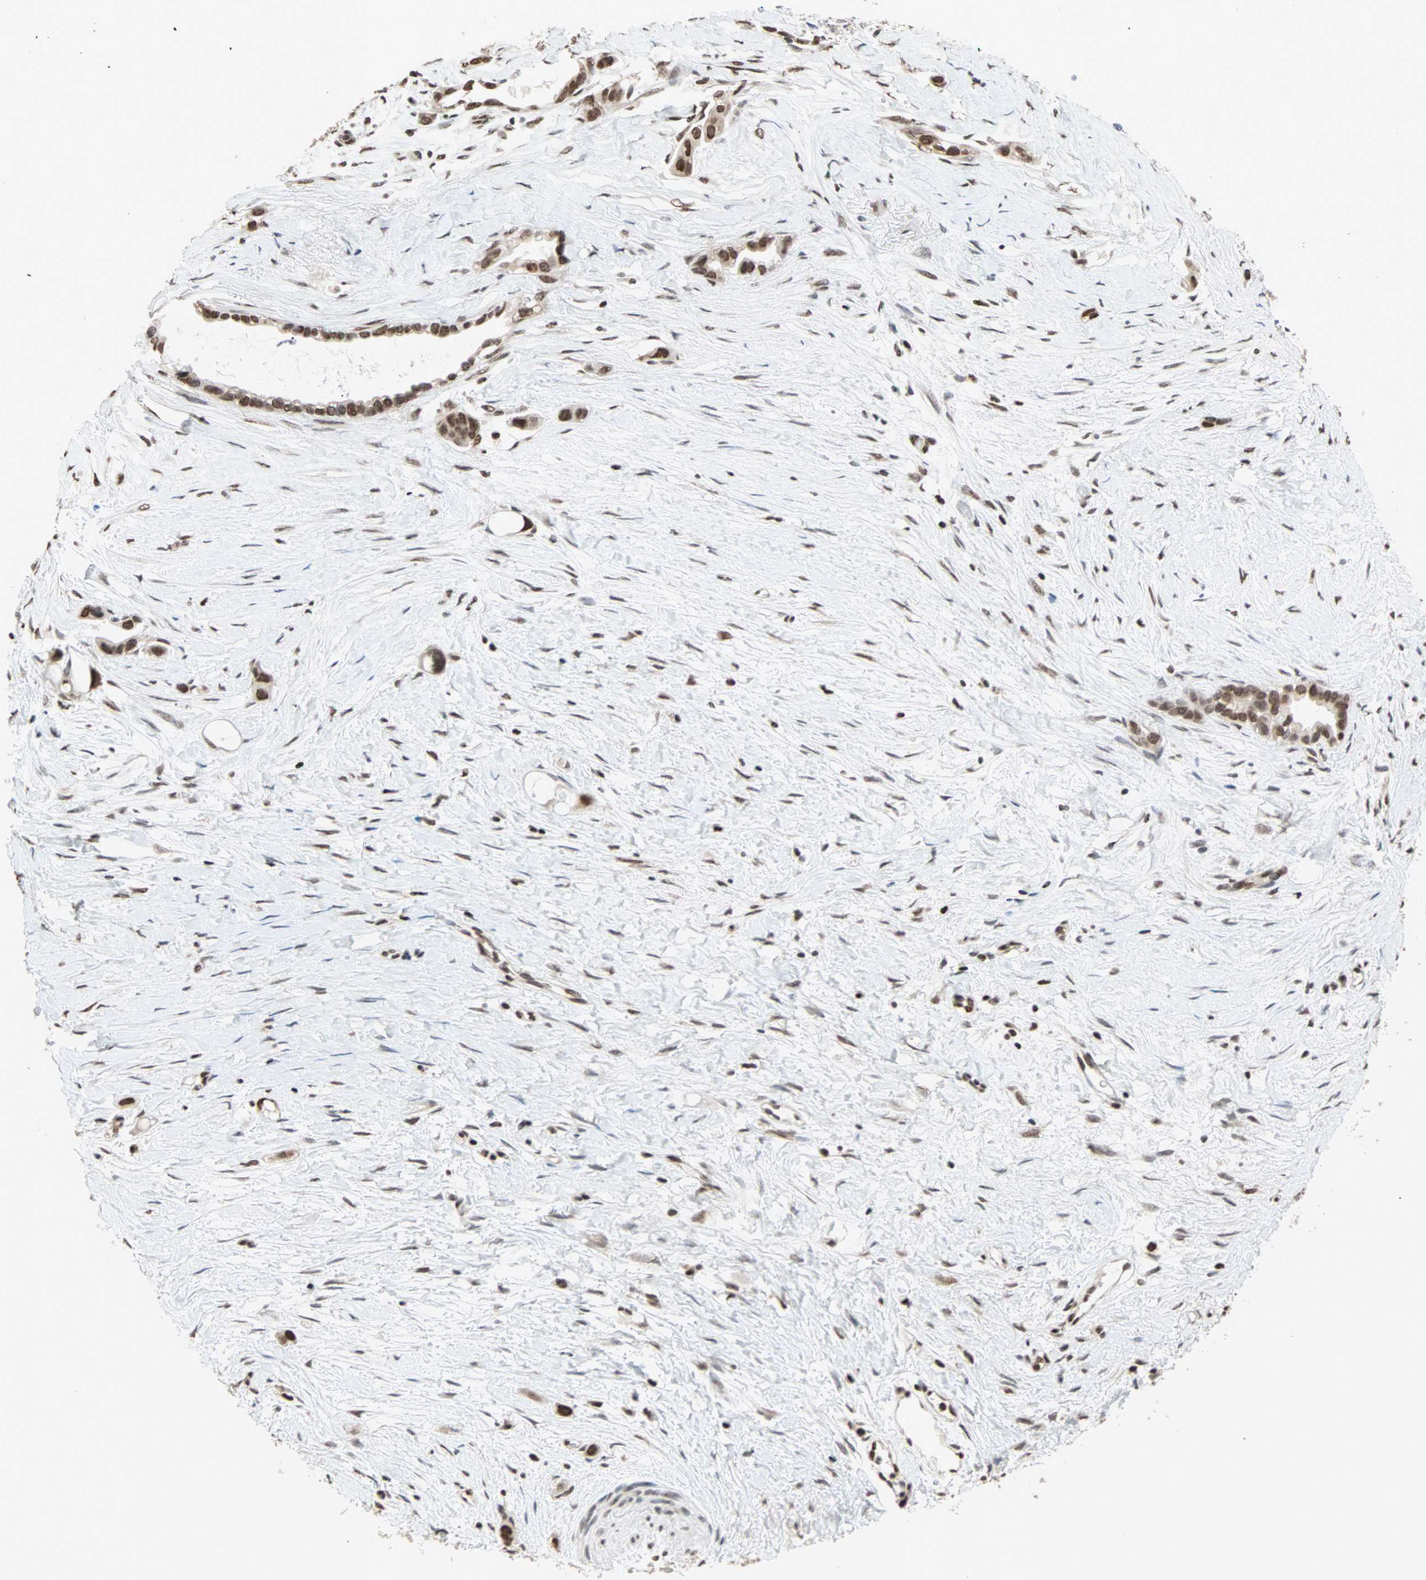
{"staining": {"intensity": "strong", "quantity": ">75%", "location": "nuclear"}, "tissue": "liver cancer", "cell_type": "Tumor cells", "image_type": "cancer", "snomed": [{"axis": "morphology", "description": "Cholangiocarcinoma"}, {"axis": "topography", "description": "Liver"}], "caption": "An image of human liver cancer (cholangiocarcinoma) stained for a protein exhibits strong nuclear brown staining in tumor cells.", "gene": "DAZAP1", "patient": {"sex": "female", "age": 65}}